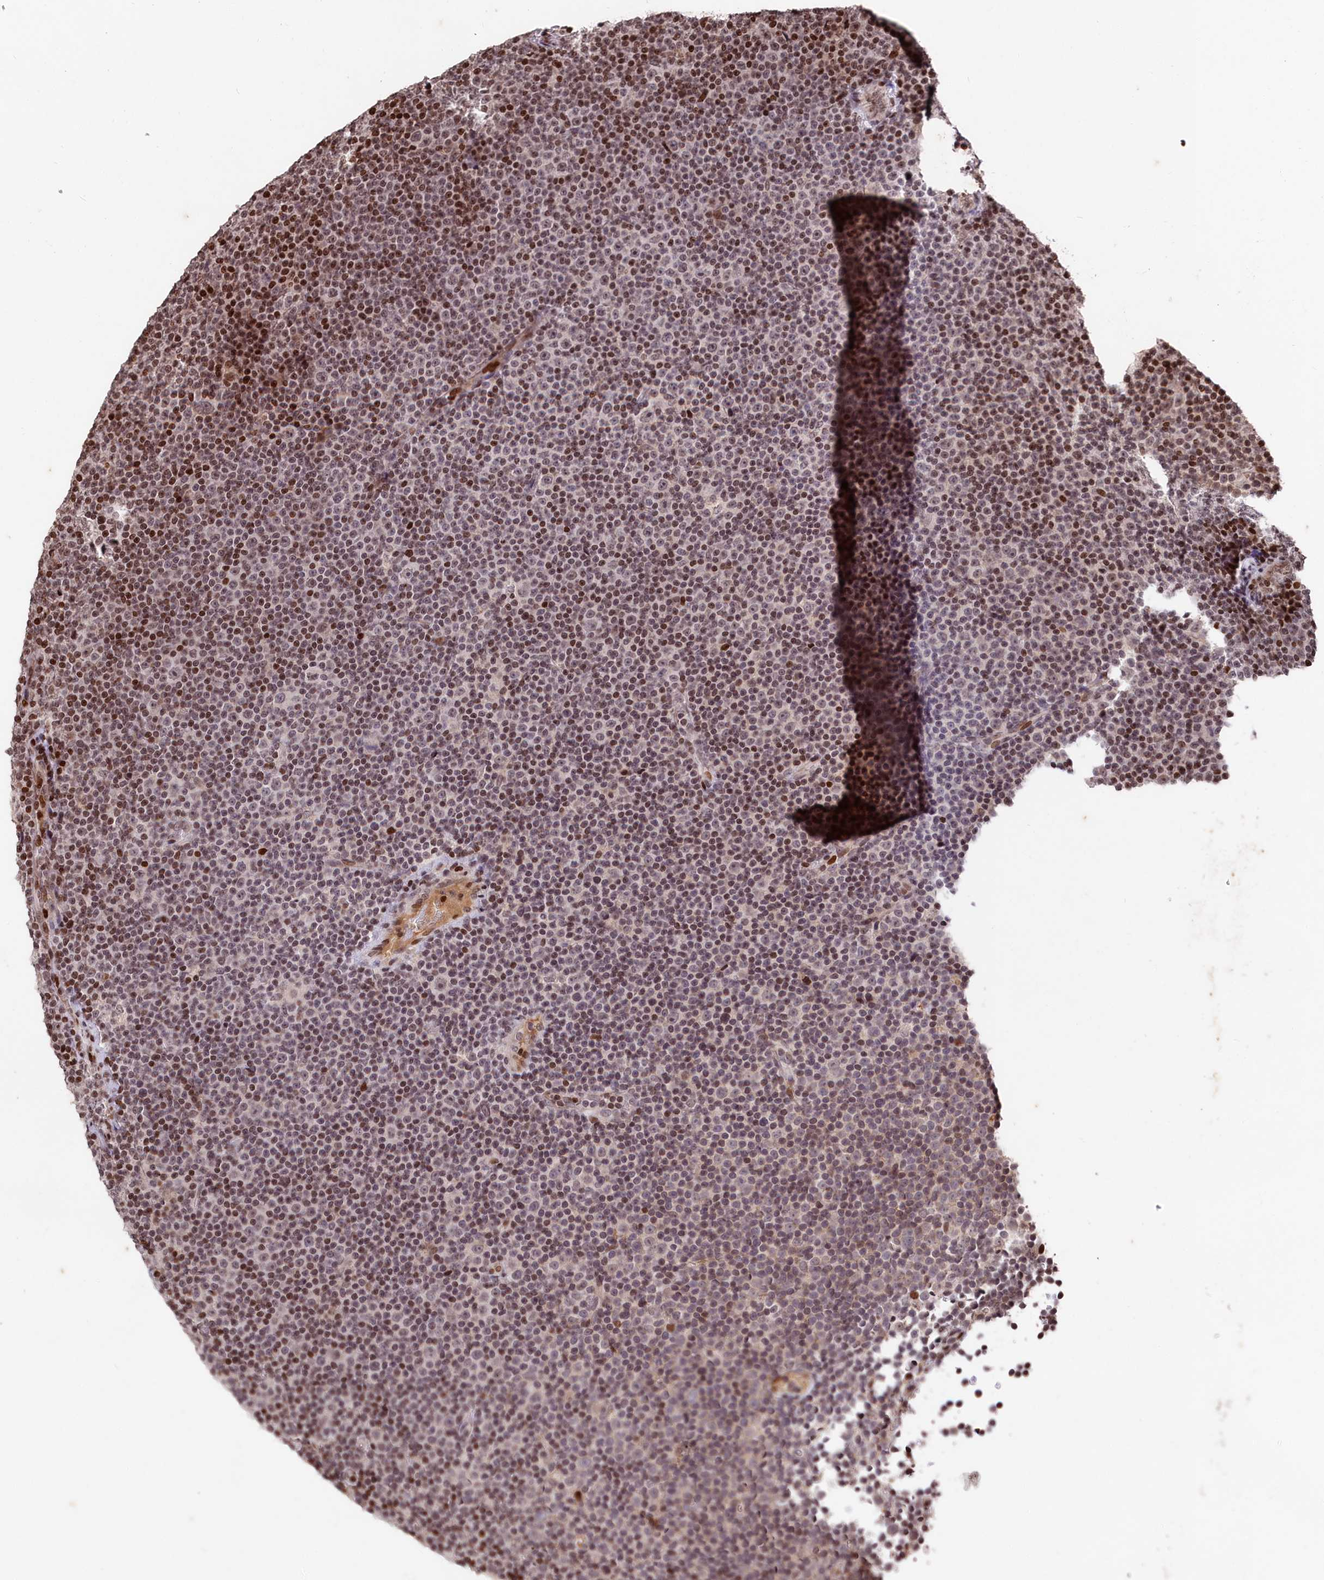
{"staining": {"intensity": "moderate", "quantity": "25%-75%", "location": "nuclear"}, "tissue": "lymphoma", "cell_type": "Tumor cells", "image_type": "cancer", "snomed": [{"axis": "morphology", "description": "Malignant lymphoma, non-Hodgkin's type, Low grade"}, {"axis": "topography", "description": "Lymph node"}], "caption": "Tumor cells display medium levels of moderate nuclear staining in about 25%-75% of cells in low-grade malignant lymphoma, non-Hodgkin's type.", "gene": "MCF2L2", "patient": {"sex": "female", "age": 67}}